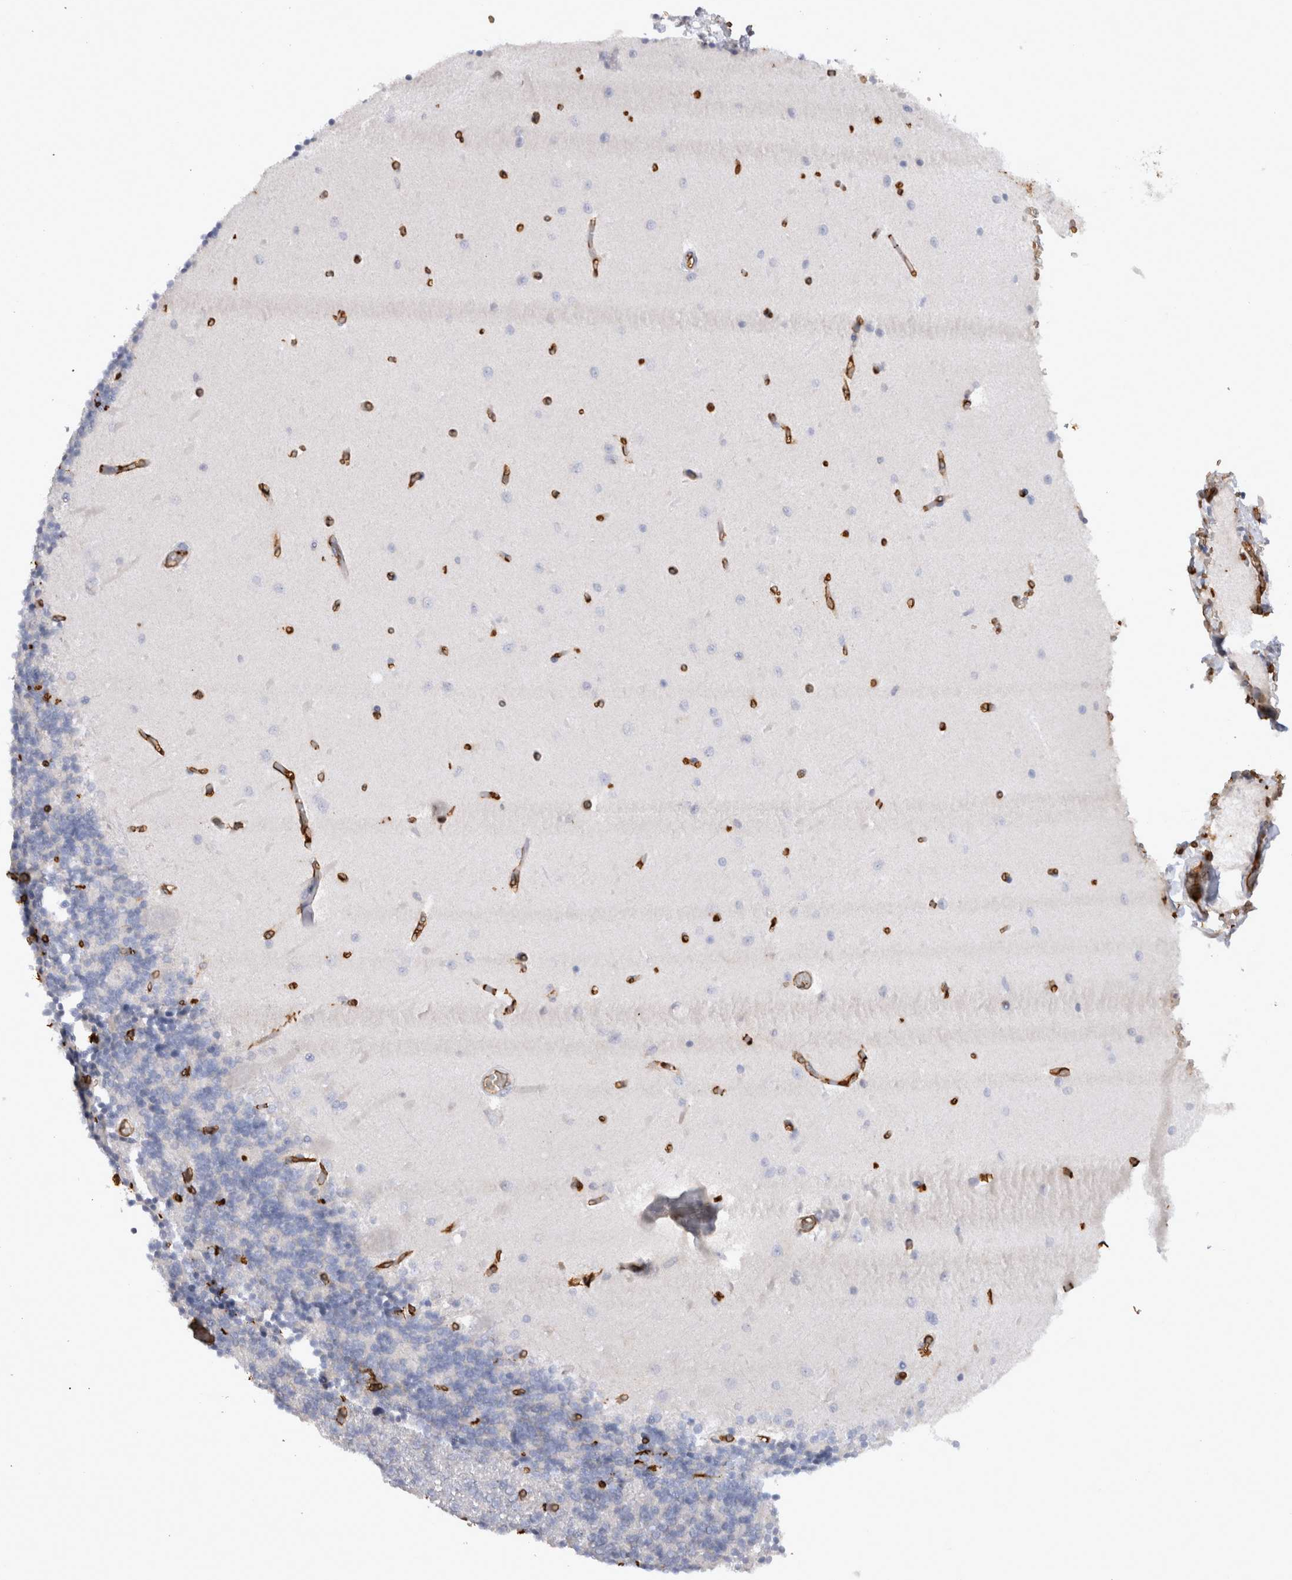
{"staining": {"intensity": "negative", "quantity": "none", "location": "none"}, "tissue": "cerebellum", "cell_type": "Cells in granular layer", "image_type": "normal", "snomed": [{"axis": "morphology", "description": "Normal tissue, NOS"}, {"axis": "topography", "description": "Cerebellum"}], "caption": "Immunohistochemistry (IHC) micrograph of normal cerebellum: cerebellum stained with DAB displays no significant protein expression in cells in granular layer.", "gene": "IL17RC", "patient": {"sex": "male", "age": 37}}